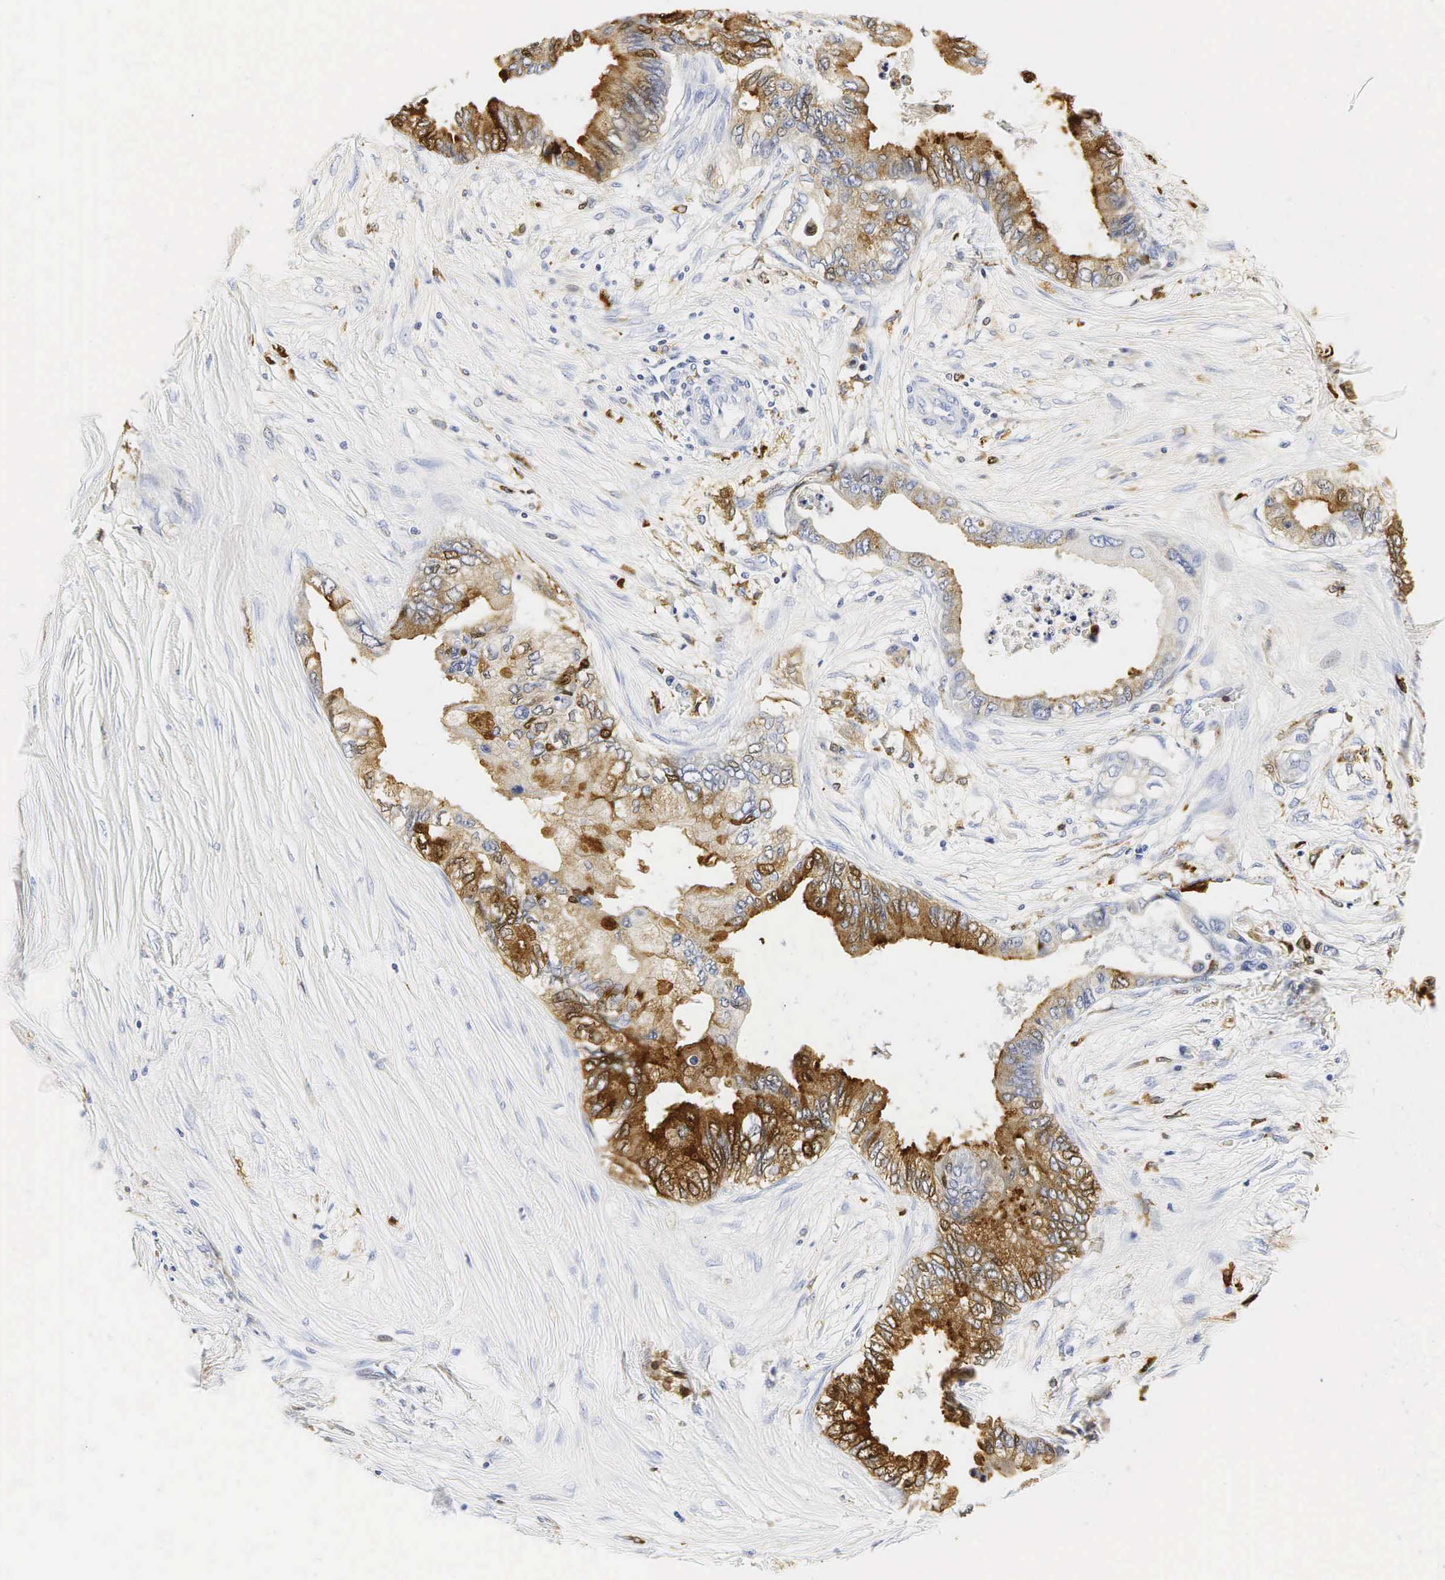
{"staining": {"intensity": "moderate", "quantity": "25%-75%", "location": "cytoplasmic/membranous"}, "tissue": "pancreatic cancer", "cell_type": "Tumor cells", "image_type": "cancer", "snomed": [{"axis": "morphology", "description": "Adenocarcinoma, NOS"}, {"axis": "topography", "description": "Pancreas"}], "caption": "There is medium levels of moderate cytoplasmic/membranous staining in tumor cells of pancreatic adenocarcinoma, as demonstrated by immunohistochemical staining (brown color).", "gene": "LYZ", "patient": {"sex": "female", "age": 66}}